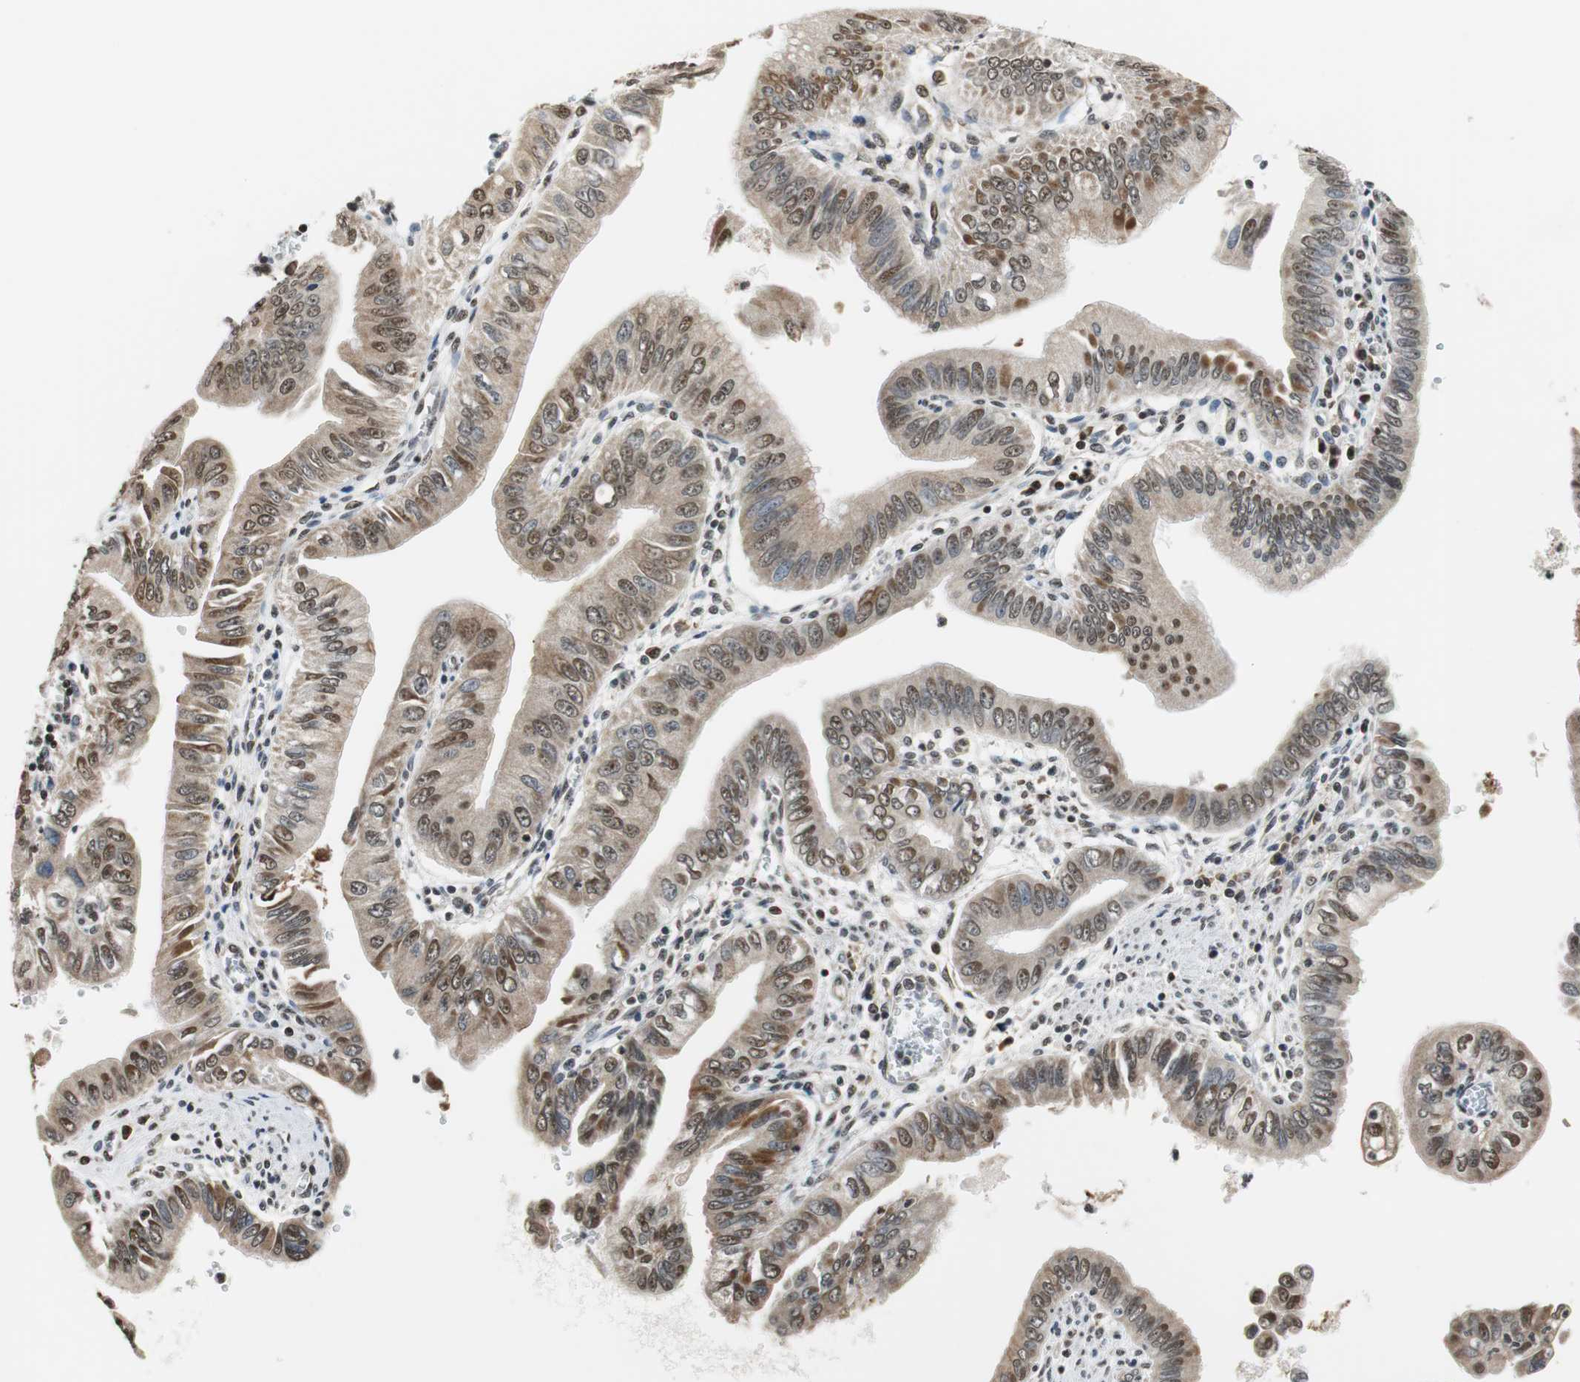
{"staining": {"intensity": "moderate", "quantity": ">75%", "location": "cytoplasmic/membranous,nuclear"}, "tissue": "pancreatic cancer", "cell_type": "Tumor cells", "image_type": "cancer", "snomed": [{"axis": "morphology", "description": "Normal tissue, NOS"}, {"axis": "topography", "description": "Lymph node"}], "caption": "Tumor cells demonstrate moderate cytoplasmic/membranous and nuclear positivity in about >75% of cells in pancreatic cancer.", "gene": "REST", "patient": {"sex": "male", "age": 50}}